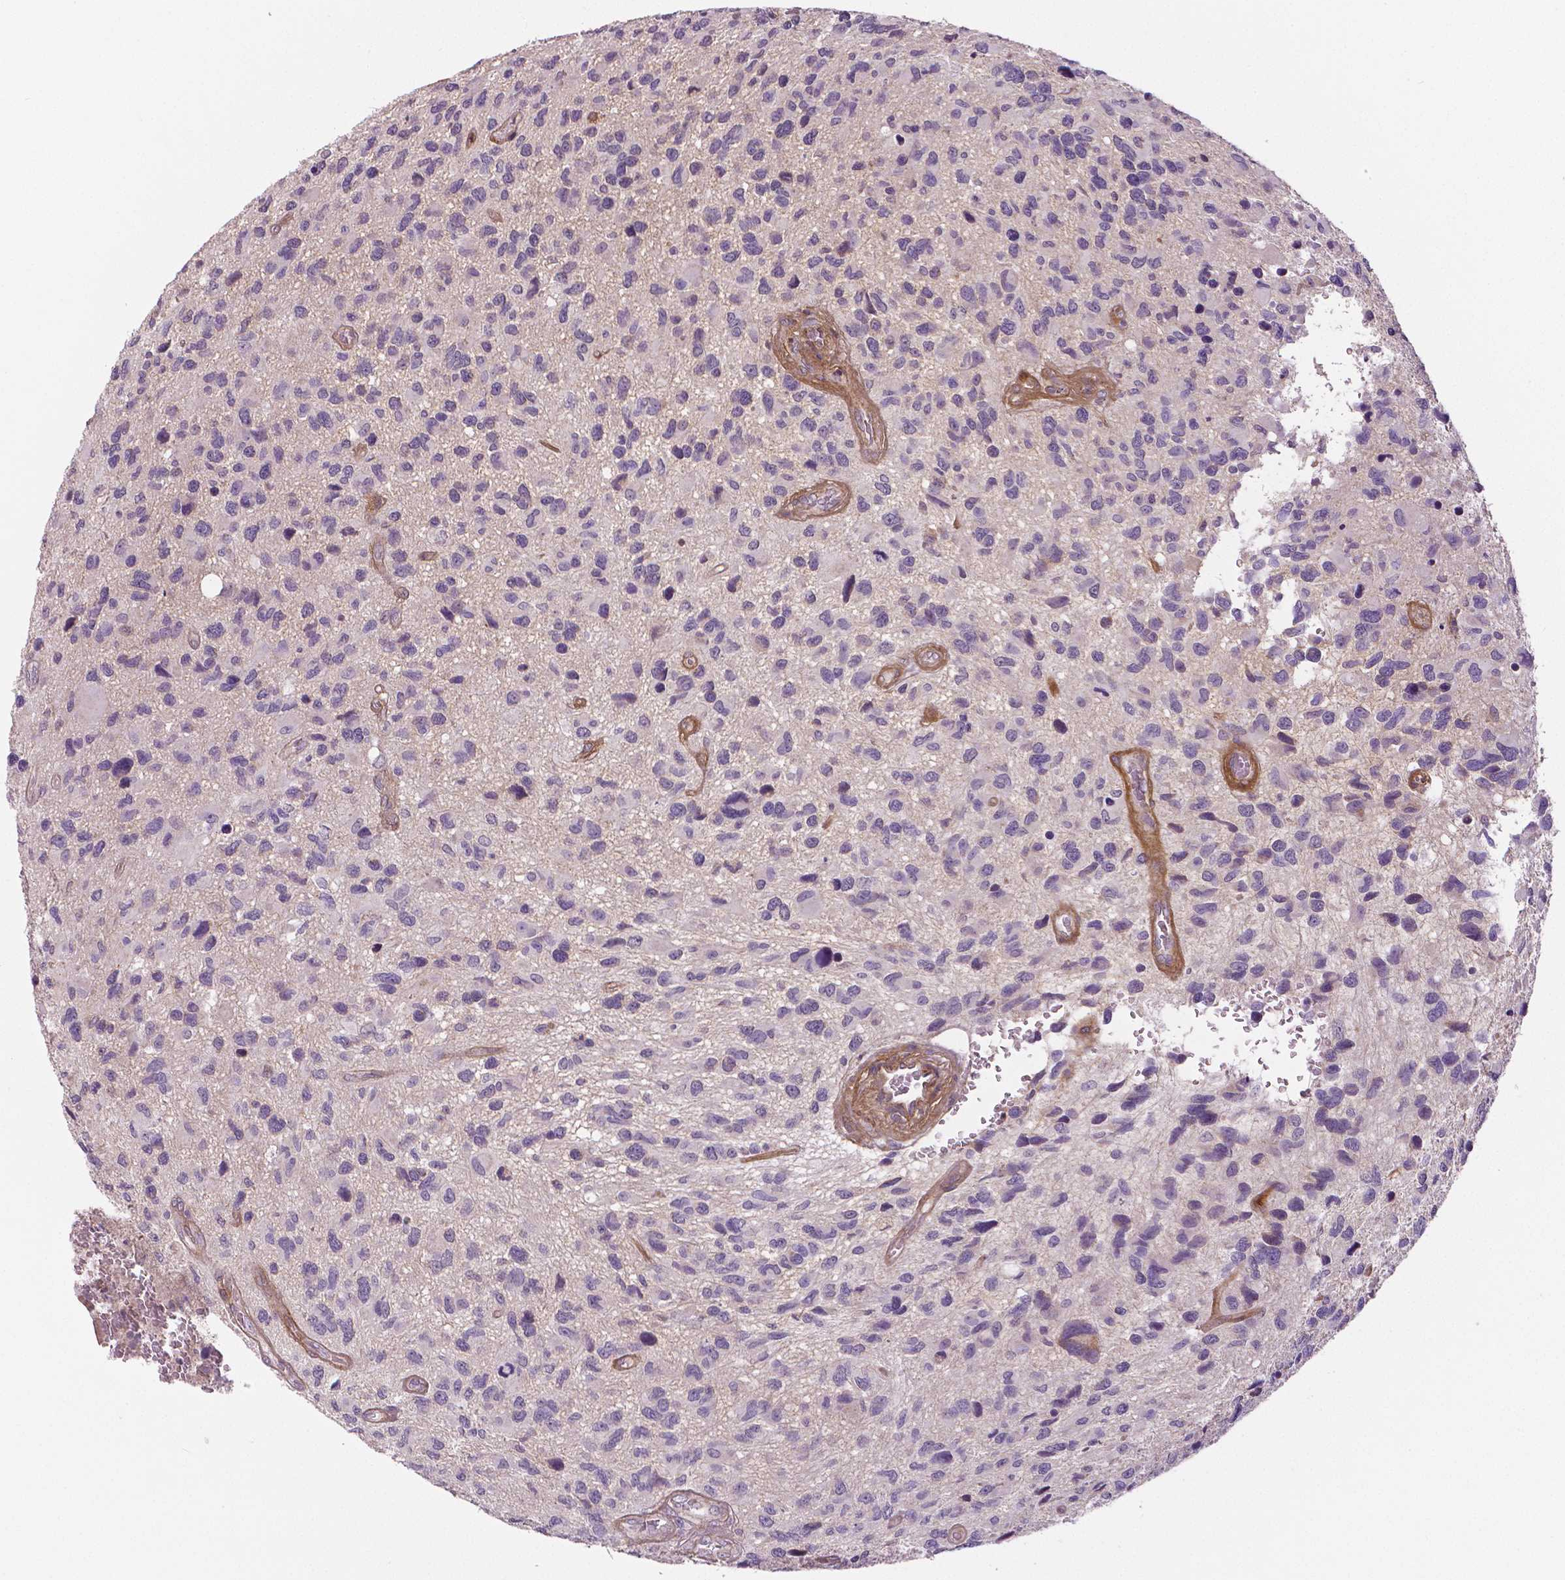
{"staining": {"intensity": "negative", "quantity": "none", "location": "none"}, "tissue": "glioma", "cell_type": "Tumor cells", "image_type": "cancer", "snomed": [{"axis": "morphology", "description": "Glioma, malignant, NOS"}, {"axis": "morphology", "description": "Glioma, malignant, High grade"}, {"axis": "topography", "description": "Brain"}], "caption": "Immunohistochemical staining of malignant high-grade glioma shows no significant staining in tumor cells. (DAB IHC with hematoxylin counter stain).", "gene": "FLT1", "patient": {"sex": "female", "age": 71}}